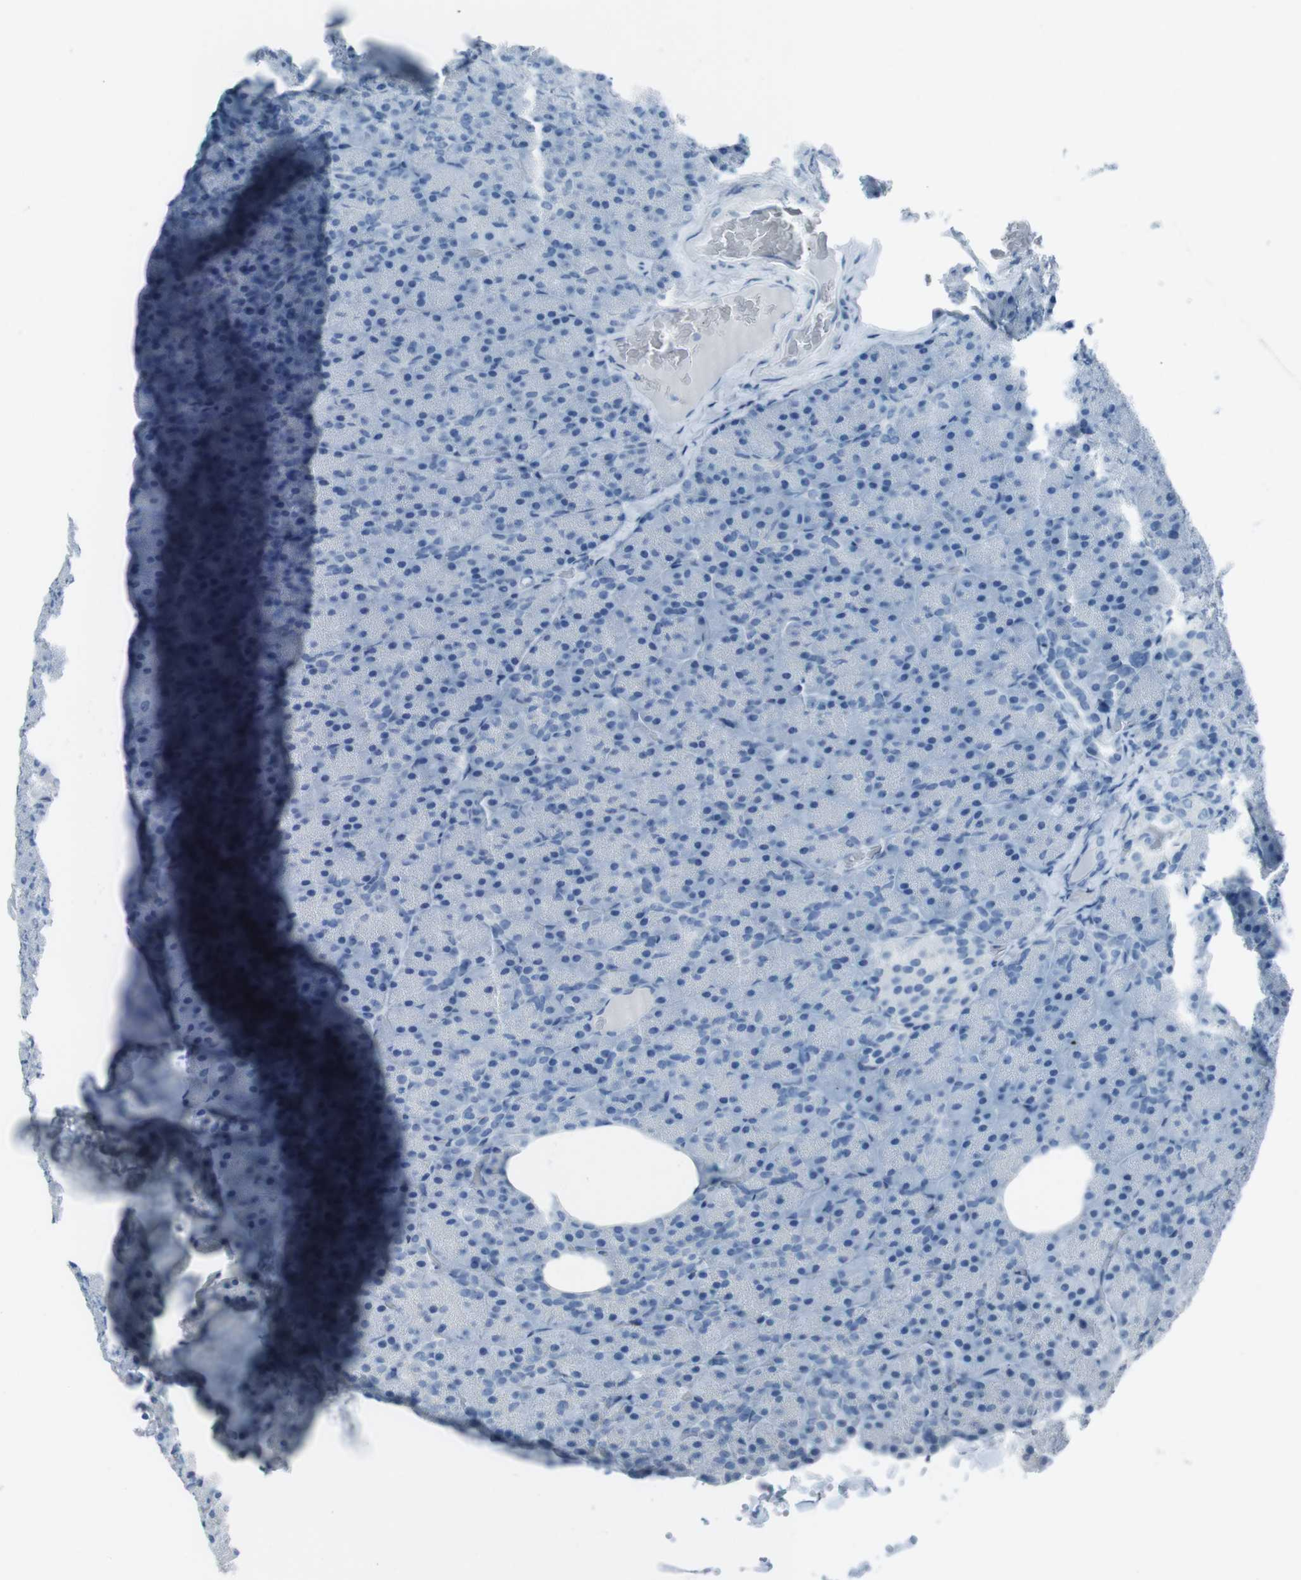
{"staining": {"intensity": "negative", "quantity": "none", "location": "none"}, "tissue": "pancreas", "cell_type": "Exocrine glandular cells", "image_type": "normal", "snomed": [{"axis": "morphology", "description": "Normal tissue, NOS"}, {"axis": "topography", "description": "Pancreas"}], "caption": "High magnification brightfield microscopy of benign pancreas stained with DAB (3,3'-diaminobenzidine) (brown) and counterstained with hematoxylin (blue): exocrine glandular cells show no significant positivity.", "gene": "TMEM207", "patient": {"sex": "female", "age": 35}}